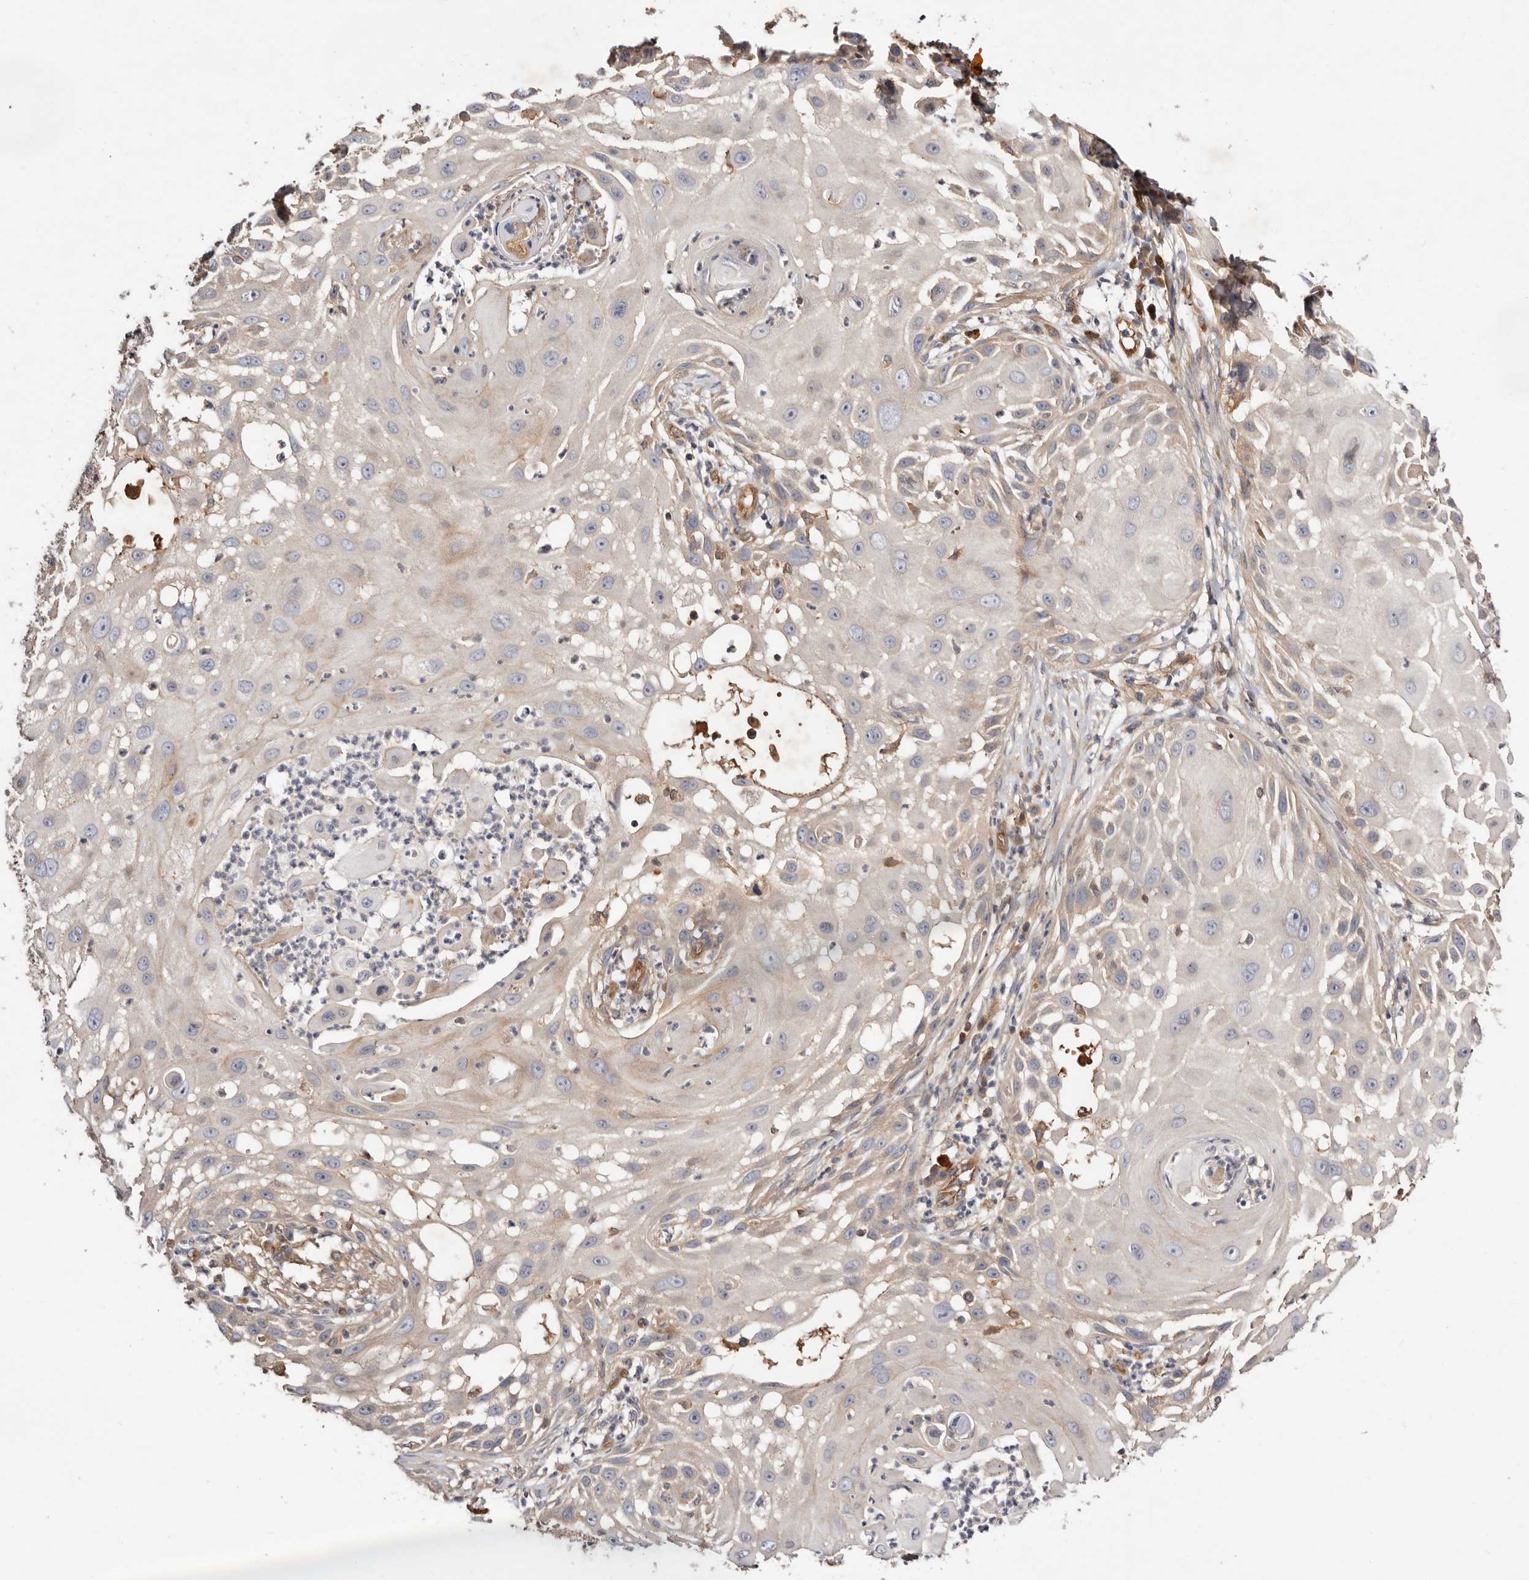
{"staining": {"intensity": "negative", "quantity": "none", "location": "none"}, "tissue": "skin cancer", "cell_type": "Tumor cells", "image_type": "cancer", "snomed": [{"axis": "morphology", "description": "Squamous cell carcinoma, NOS"}, {"axis": "topography", "description": "Skin"}], "caption": "Tumor cells are negative for protein expression in human skin cancer (squamous cell carcinoma).", "gene": "MACF1", "patient": {"sex": "female", "age": 44}}